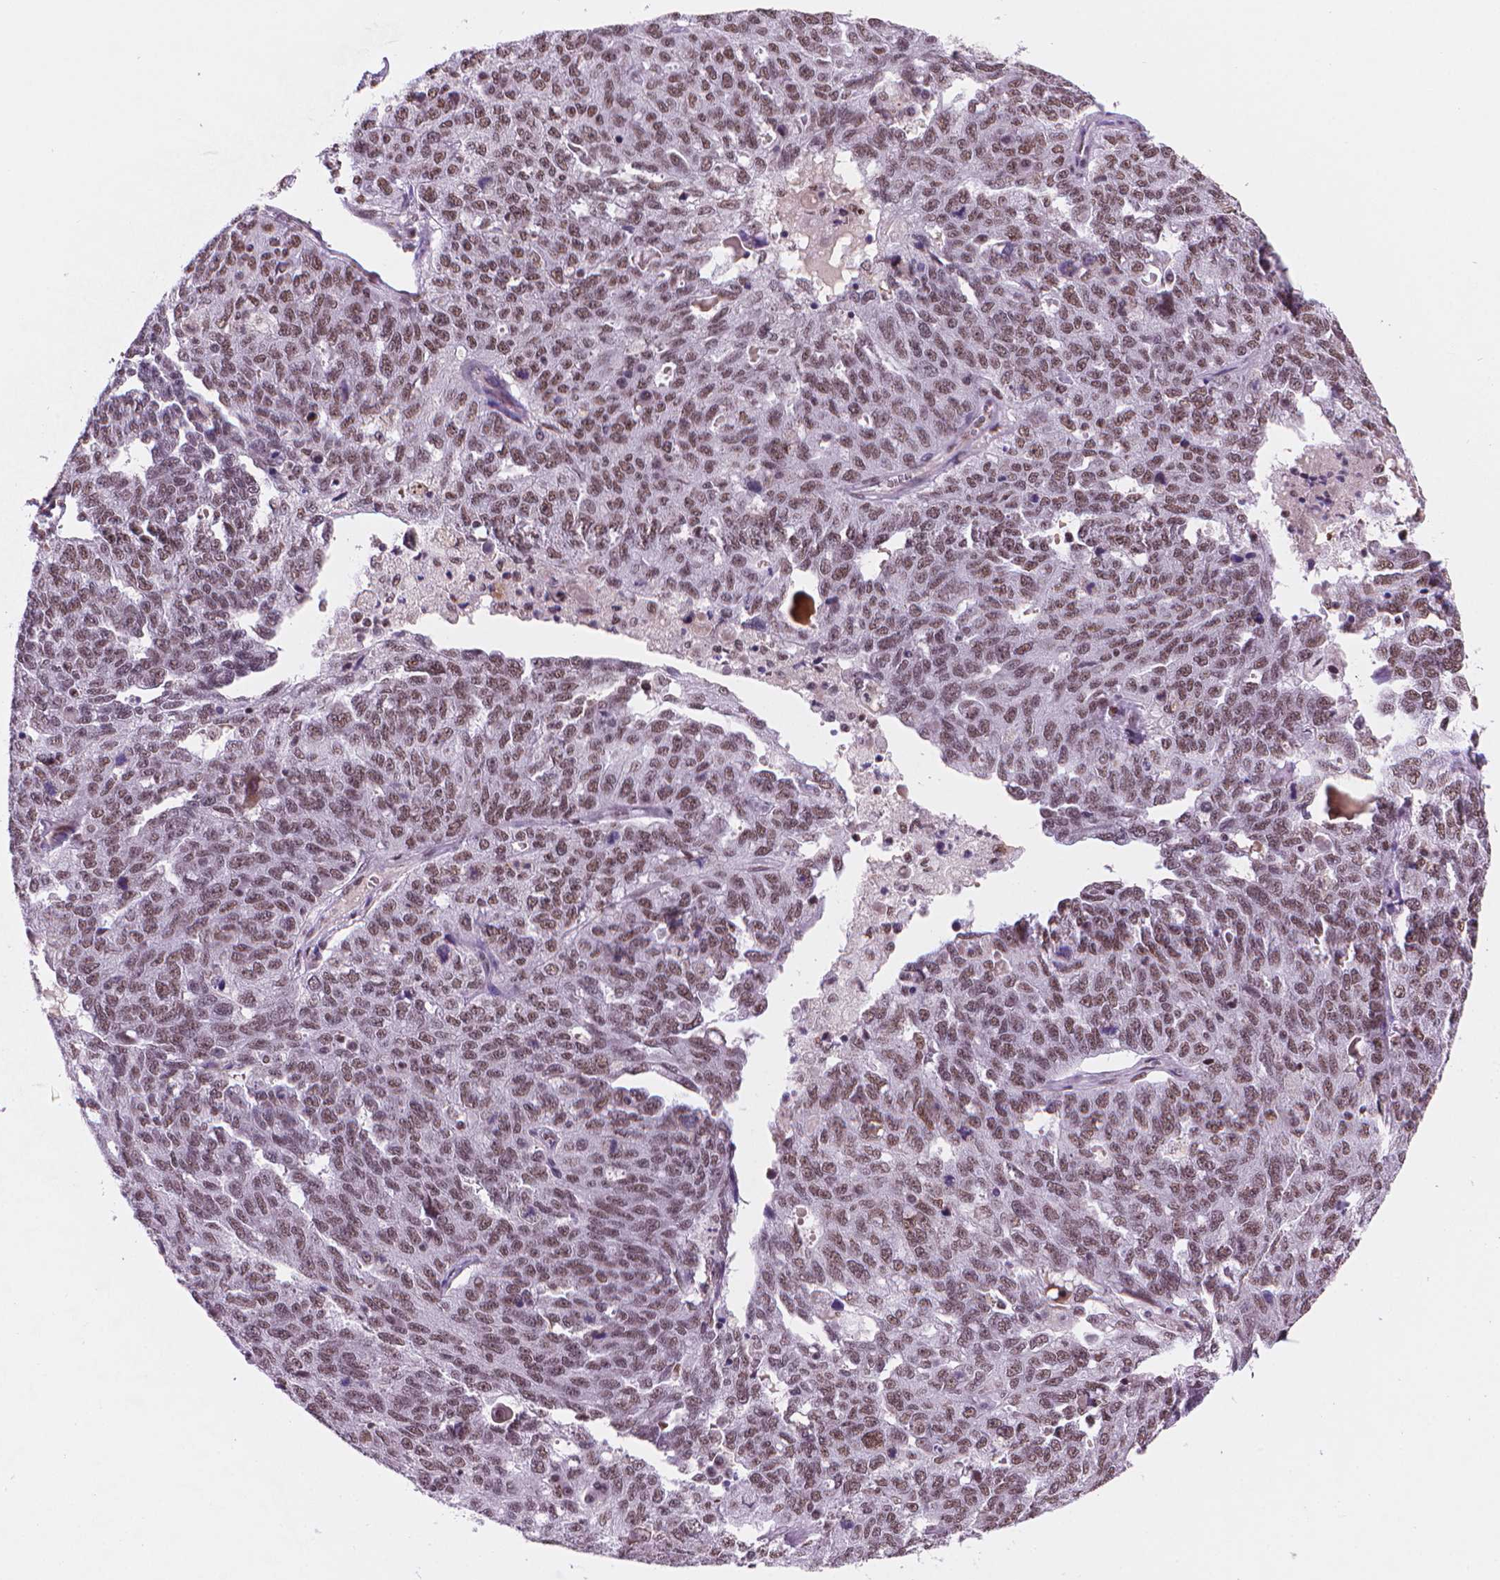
{"staining": {"intensity": "moderate", "quantity": ">75%", "location": "nuclear"}, "tissue": "ovarian cancer", "cell_type": "Tumor cells", "image_type": "cancer", "snomed": [{"axis": "morphology", "description": "Cystadenocarcinoma, serous, NOS"}, {"axis": "topography", "description": "Ovary"}], "caption": "DAB immunohistochemical staining of serous cystadenocarcinoma (ovarian) demonstrates moderate nuclear protein staining in approximately >75% of tumor cells. The protein of interest is shown in brown color, while the nuclei are stained blue.", "gene": "RPA4", "patient": {"sex": "female", "age": 71}}